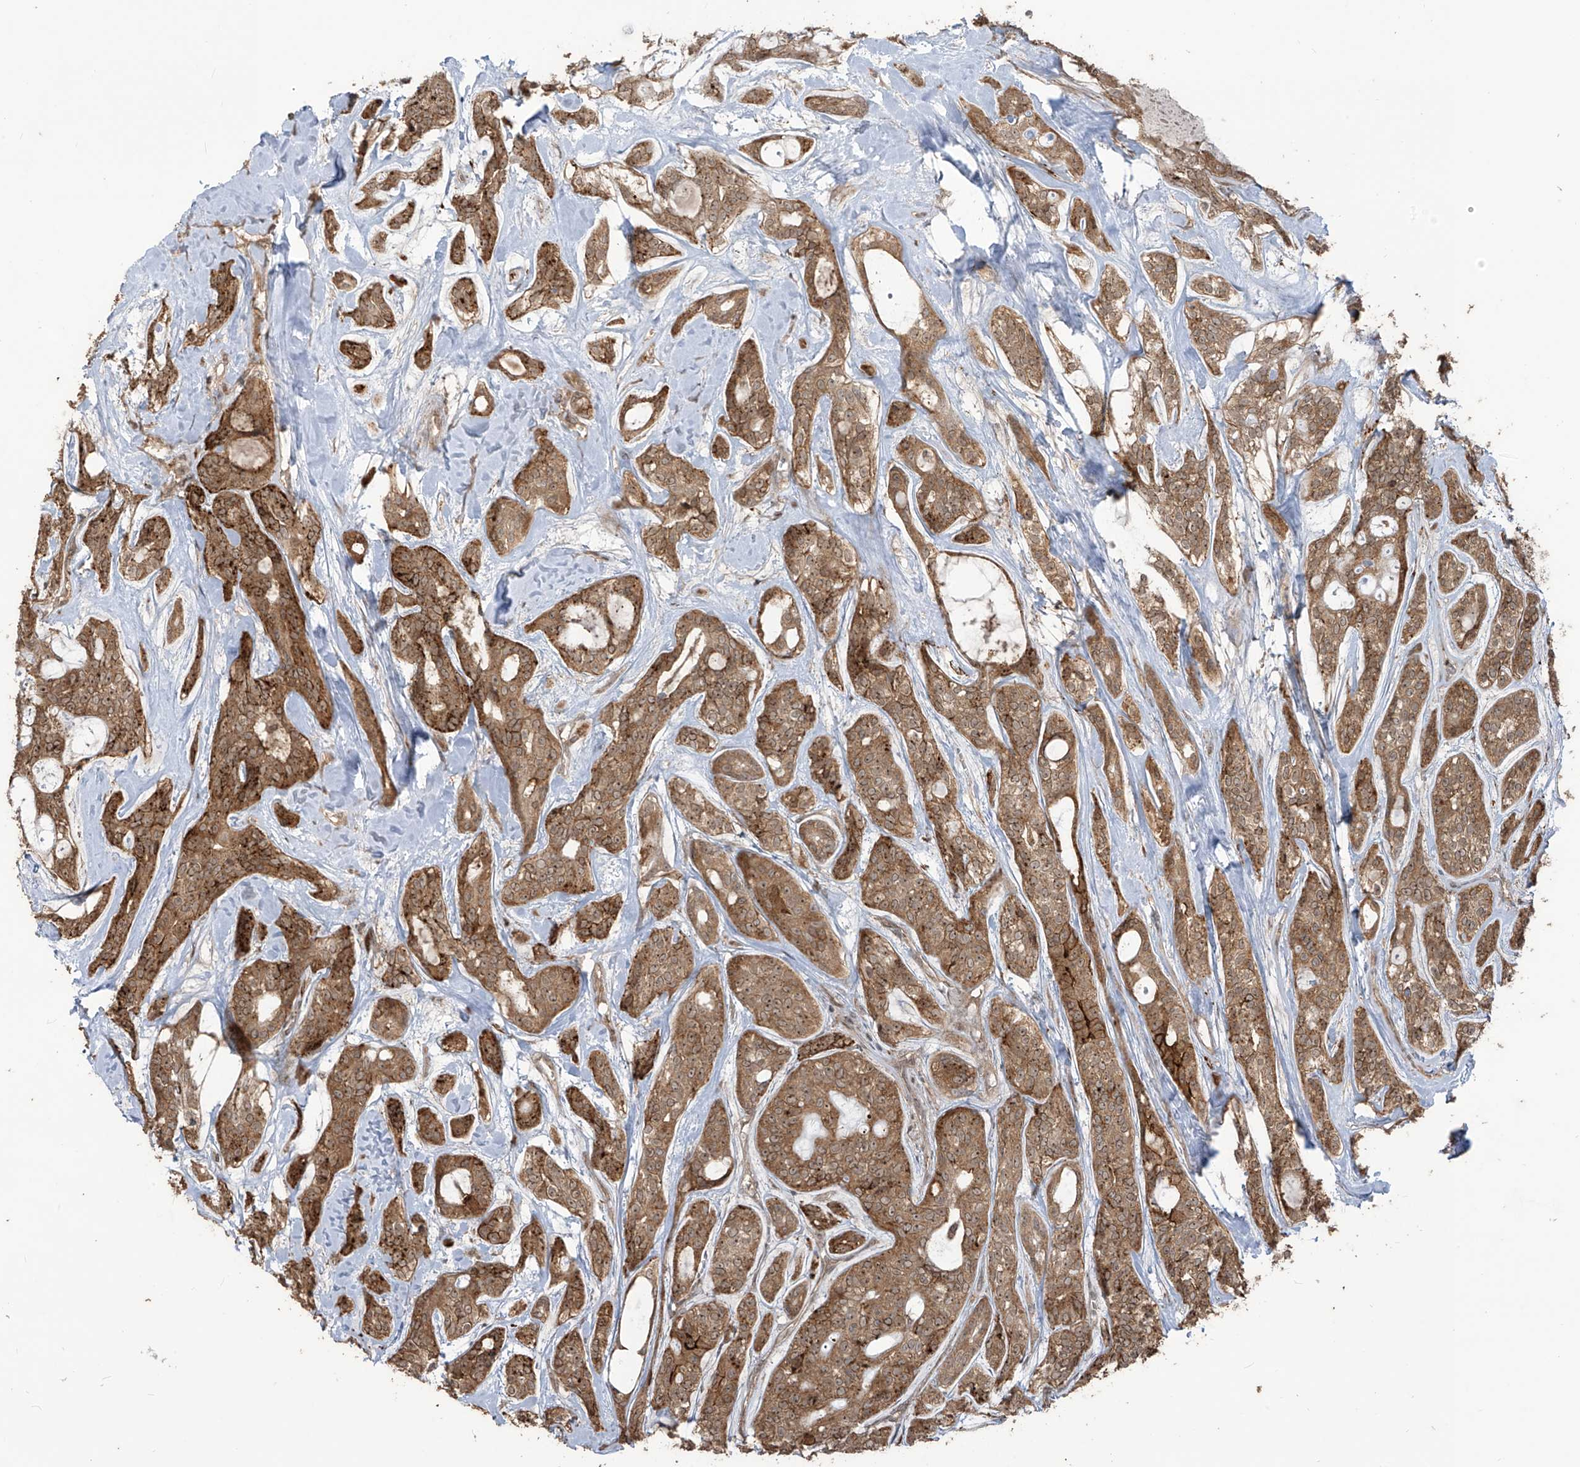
{"staining": {"intensity": "moderate", "quantity": ">75%", "location": "cytoplasmic/membranous,nuclear"}, "tissue": "head and neck cancer", "cell_type": "Tumor cells", "image_type": "cancer", "snomed": [{"axis": "morphology", "description": "Adenocarcinoma, NOS"}, {"axis": "topography", "description": "Head-Neck"}], "caption": "Immunohistochemical staining of human head and neck cancer exhibits medium levels of moderate cytoplasmic/membranous and nuclear positivity in approximately >75% of tumor cells. Using DAB (brown) and hematoxylin (blue) stains, captured at high magnification using brightfield microscopy.", "gene": "CARF", "patient": {"sex": "male", "age": 66}}